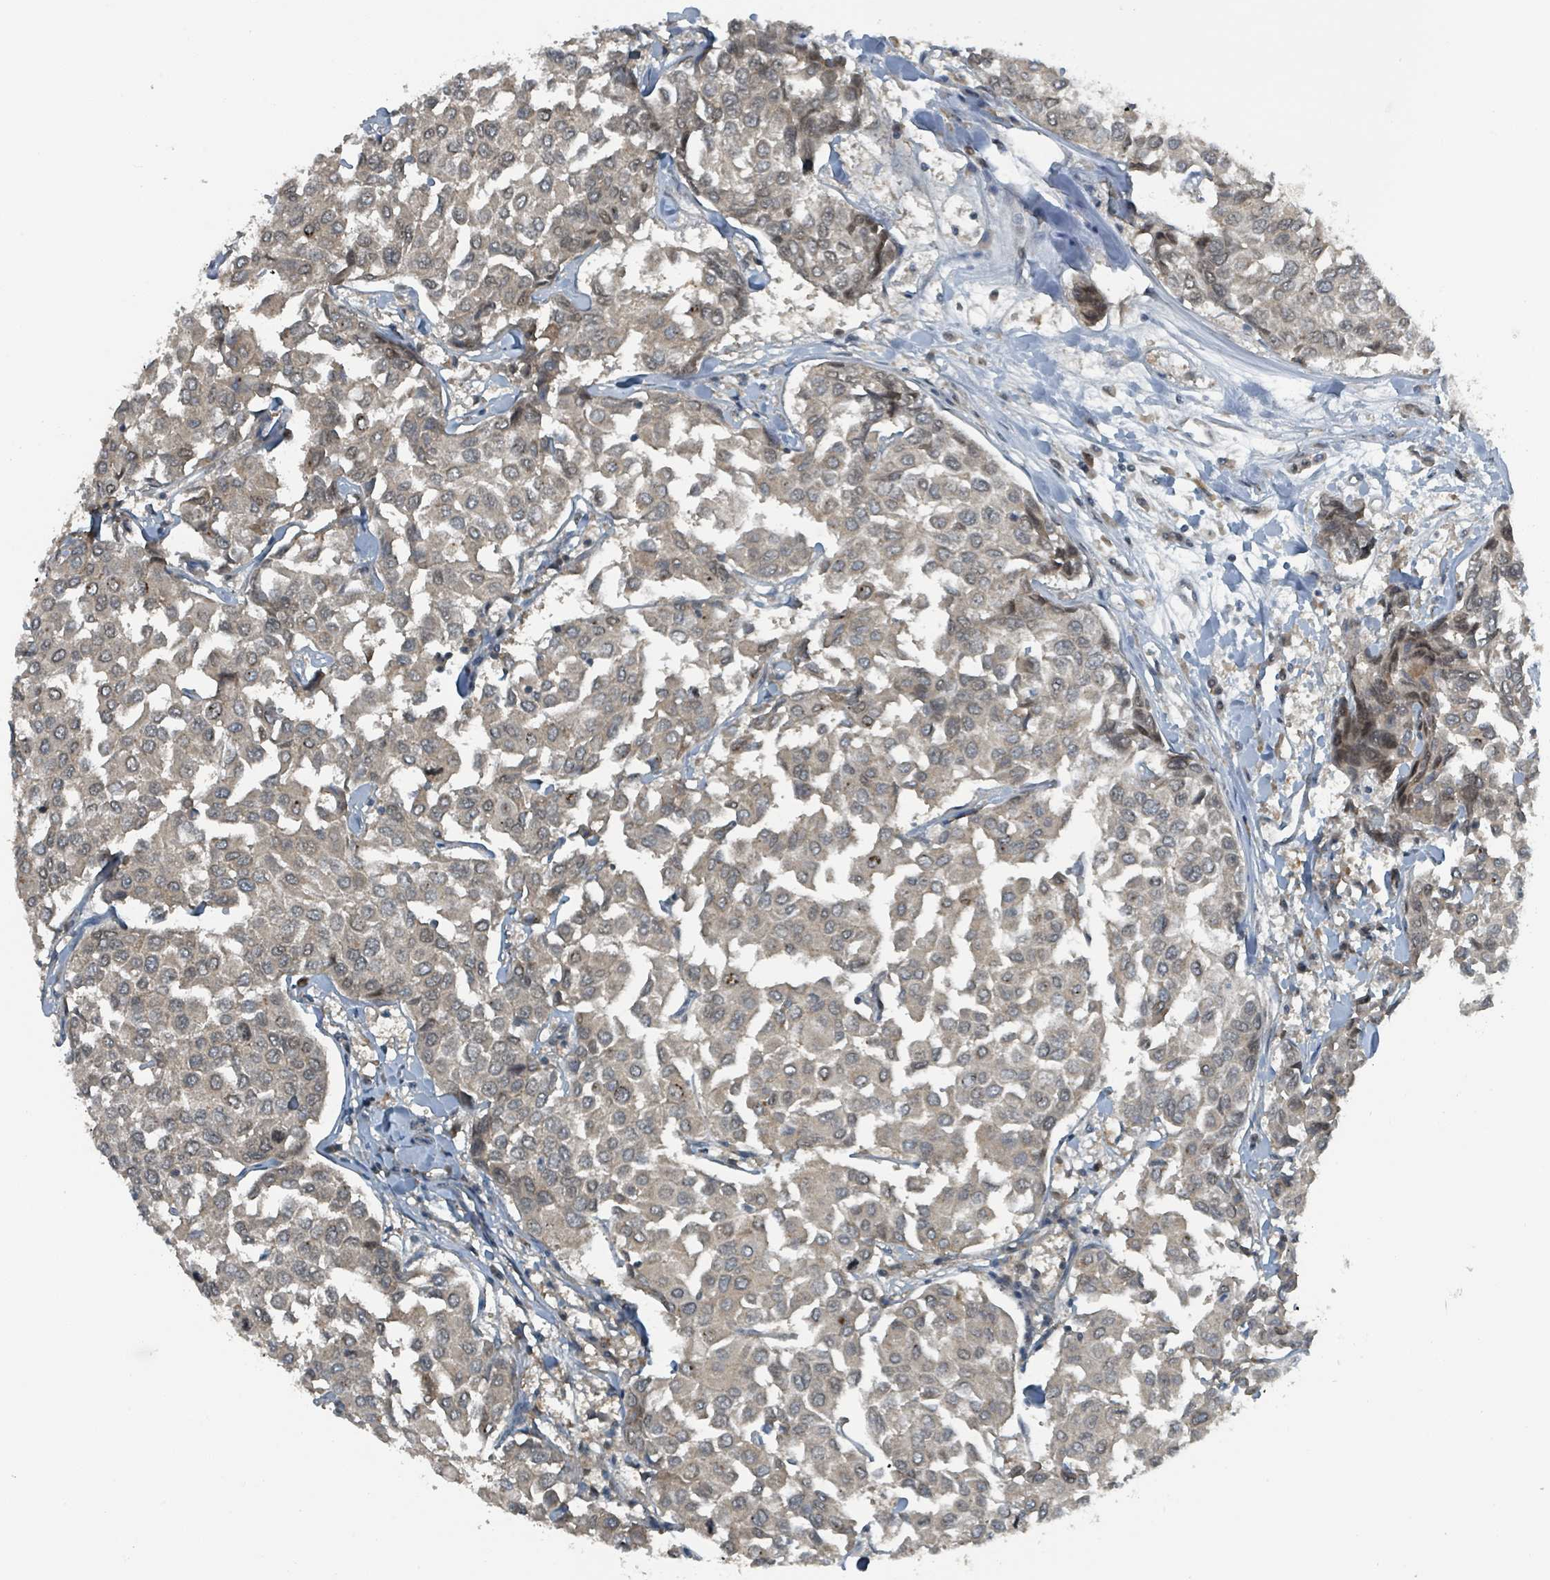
{"staining": {"intensity": "weak", "quantity": "<25%", "location": "nuclear"}, "tissue": "breast cancer", "cell_type": "Tumor cells", "image_type": "cancer", "snomed": [{"axis": "morphology", "description": "Duct carcinoma"}, {"axis": "topography", "description": "Breast"}], "caption": "Immunohistochemical staining of human invasive ductal carcinoma (breast) reveals no significant positivity in tumor cells. (Stains: DAB (3,3'-diaminobenzidine) IHC with hematoxylin counter stain, Microscopy: brightfield microscopy at high magnification).", "gene": "PHIP", "patient": {"sex": "female", "age": 55}}